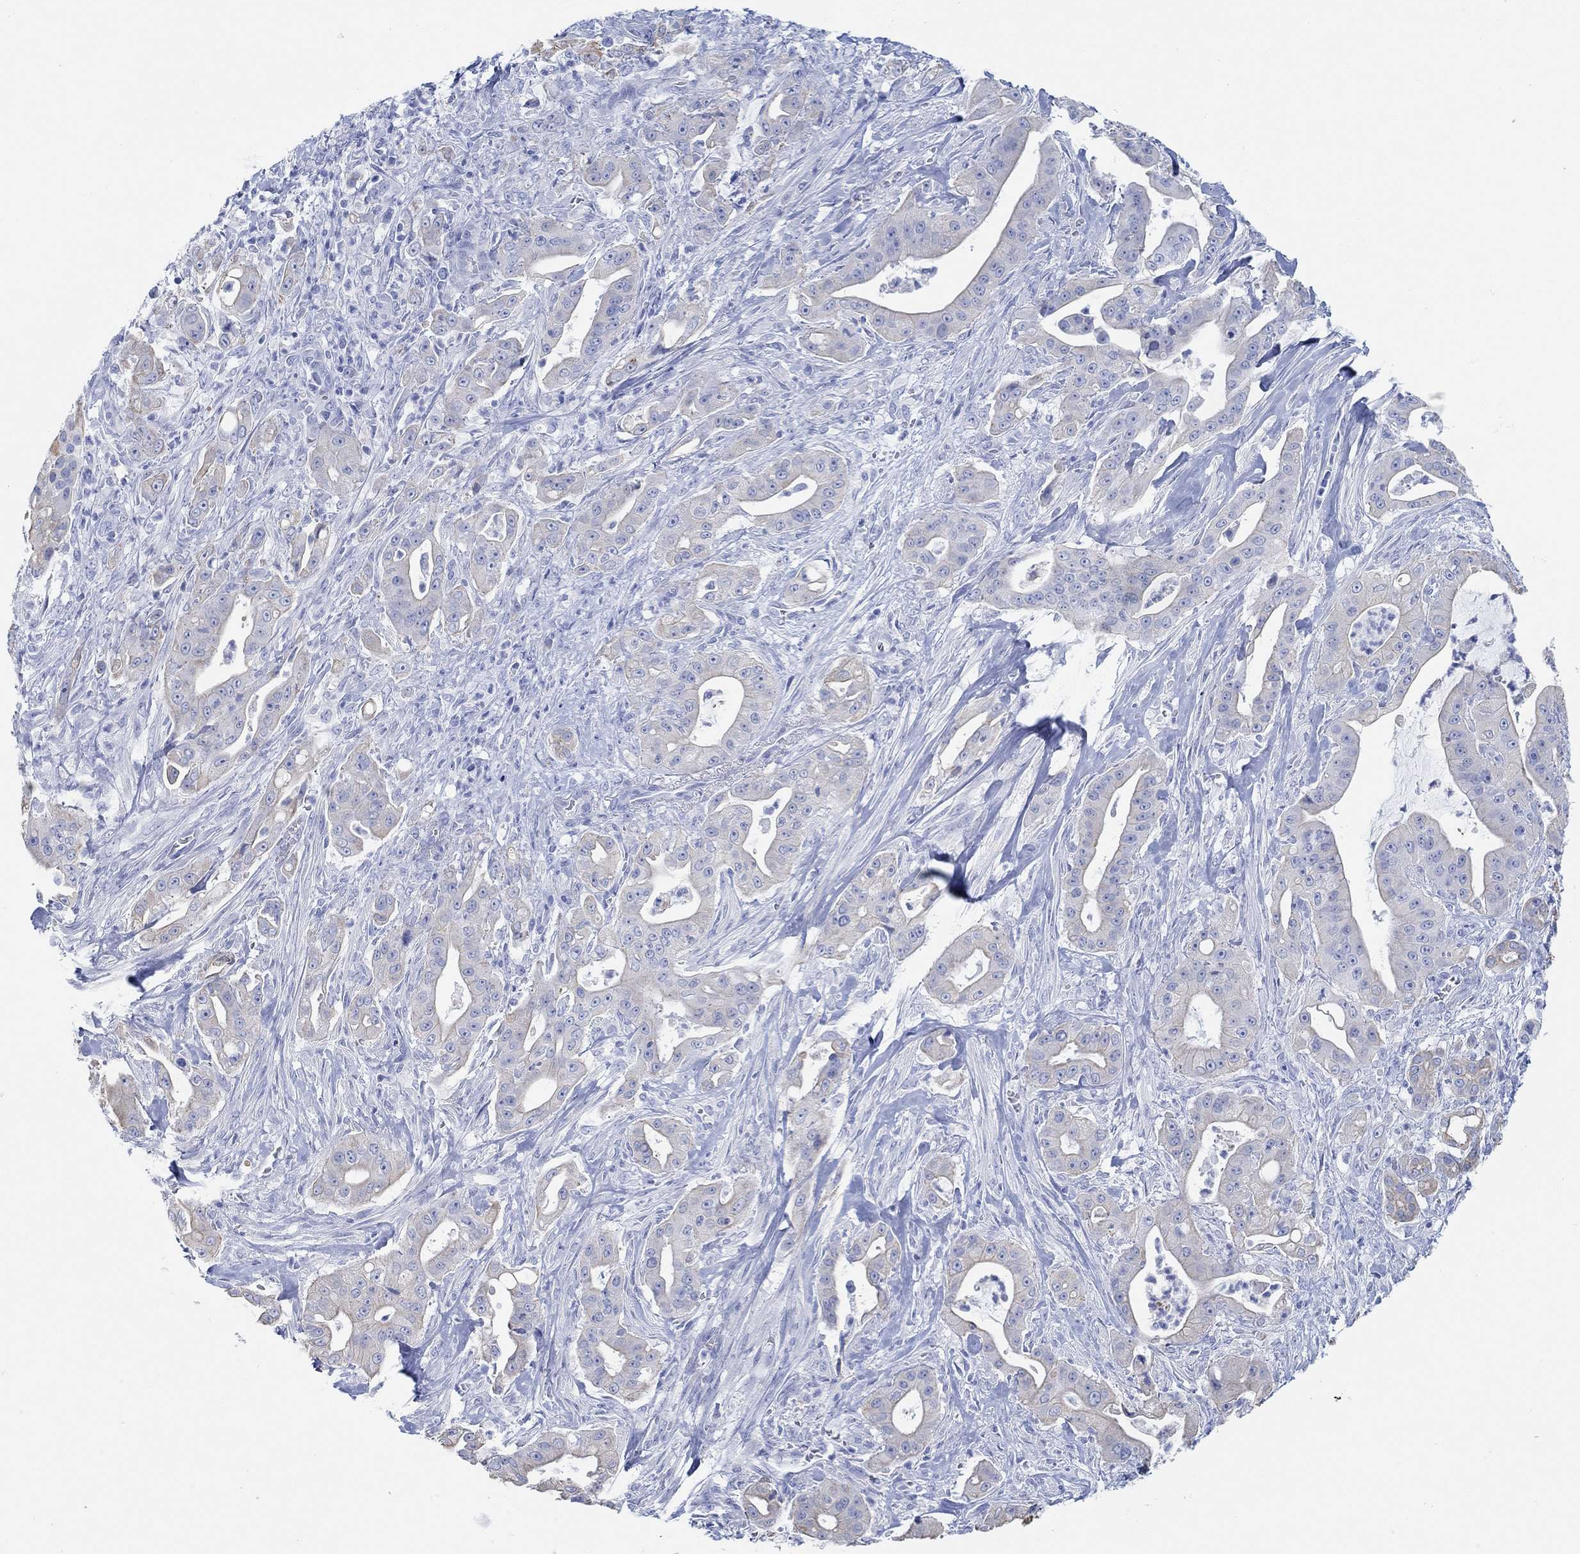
{"staining": {"intensity": "weak", "quantity": "<25%", "location": "cytoplasmic/membranous"}, "tissue": "pancreatic cancer", "cell_type": "Tumor cells", "image_type": "cancer", "snomed": [{"axis": "morphology", "description": "Normal tissue, NOS"}, {"axis": "morphology", "description": "Inflammation, NOS"}, {"axis": "morphology", "description": "Adenocarcinoma, NOS"}, {"axis": "topography", "description": "Pancreas"}], "caption": "Tumor cells are negative for brown protein staining in adenocarcinoma (pancreatic).", "gene": "AK8", "patient": {"sex": "male", "age": 57}}